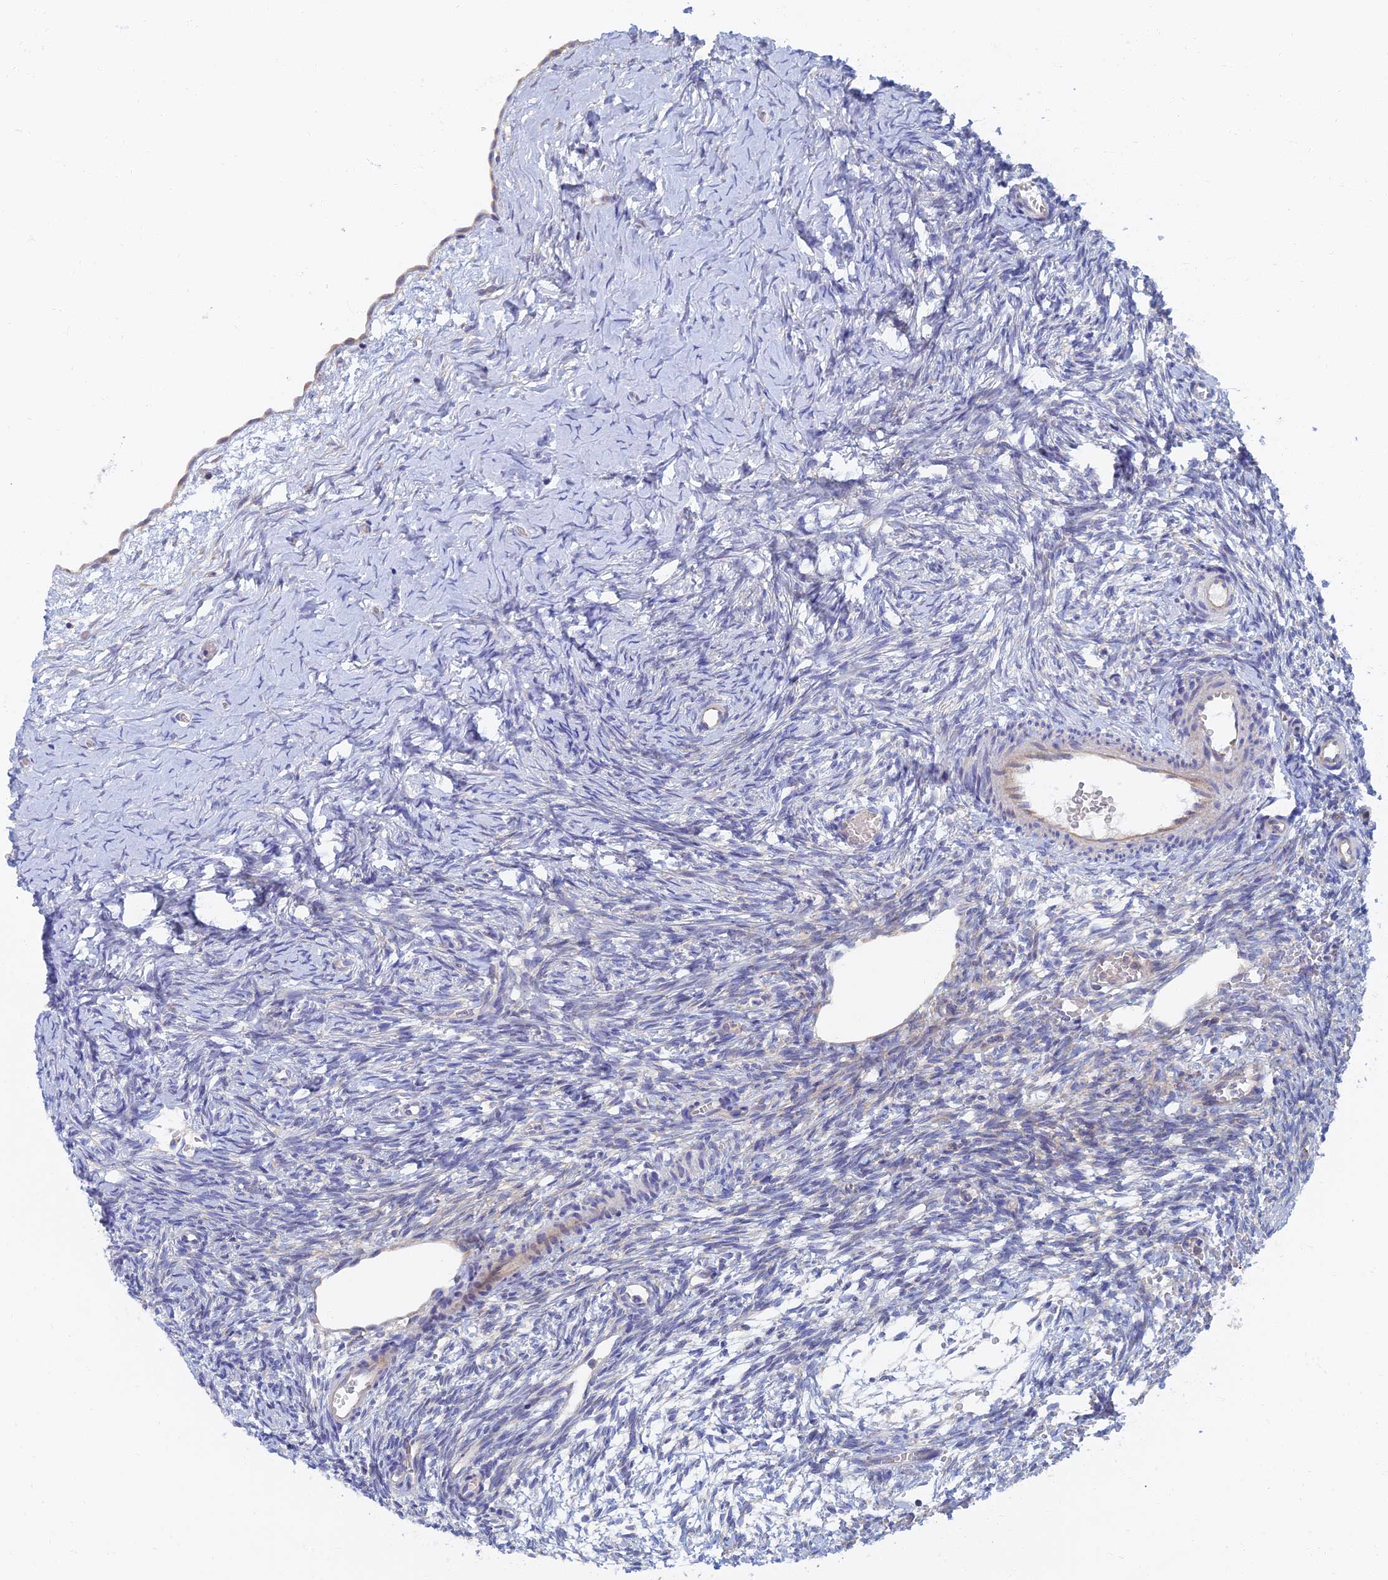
{"staining": {"intensity": "negative", "quantity": "none", "location": "none"}, "tissue": "ovary", "cell_type": "Ovarian stroma cells", "image_type": "normal", "snomed": [{"axis": "morphology", "description": "Normal tissue, NOS"}, {"axis": "topography", "description": "Ovary"}], "caption": "IHC photomicrograph of normal ovary: ovary stained with DAB (3,3'-diaminobenzidine) demonstrates no significant protein positivity in ovarian stroma cells.", "gene": "TMEM44", "patient": {"sex": "female", "age": 39}}